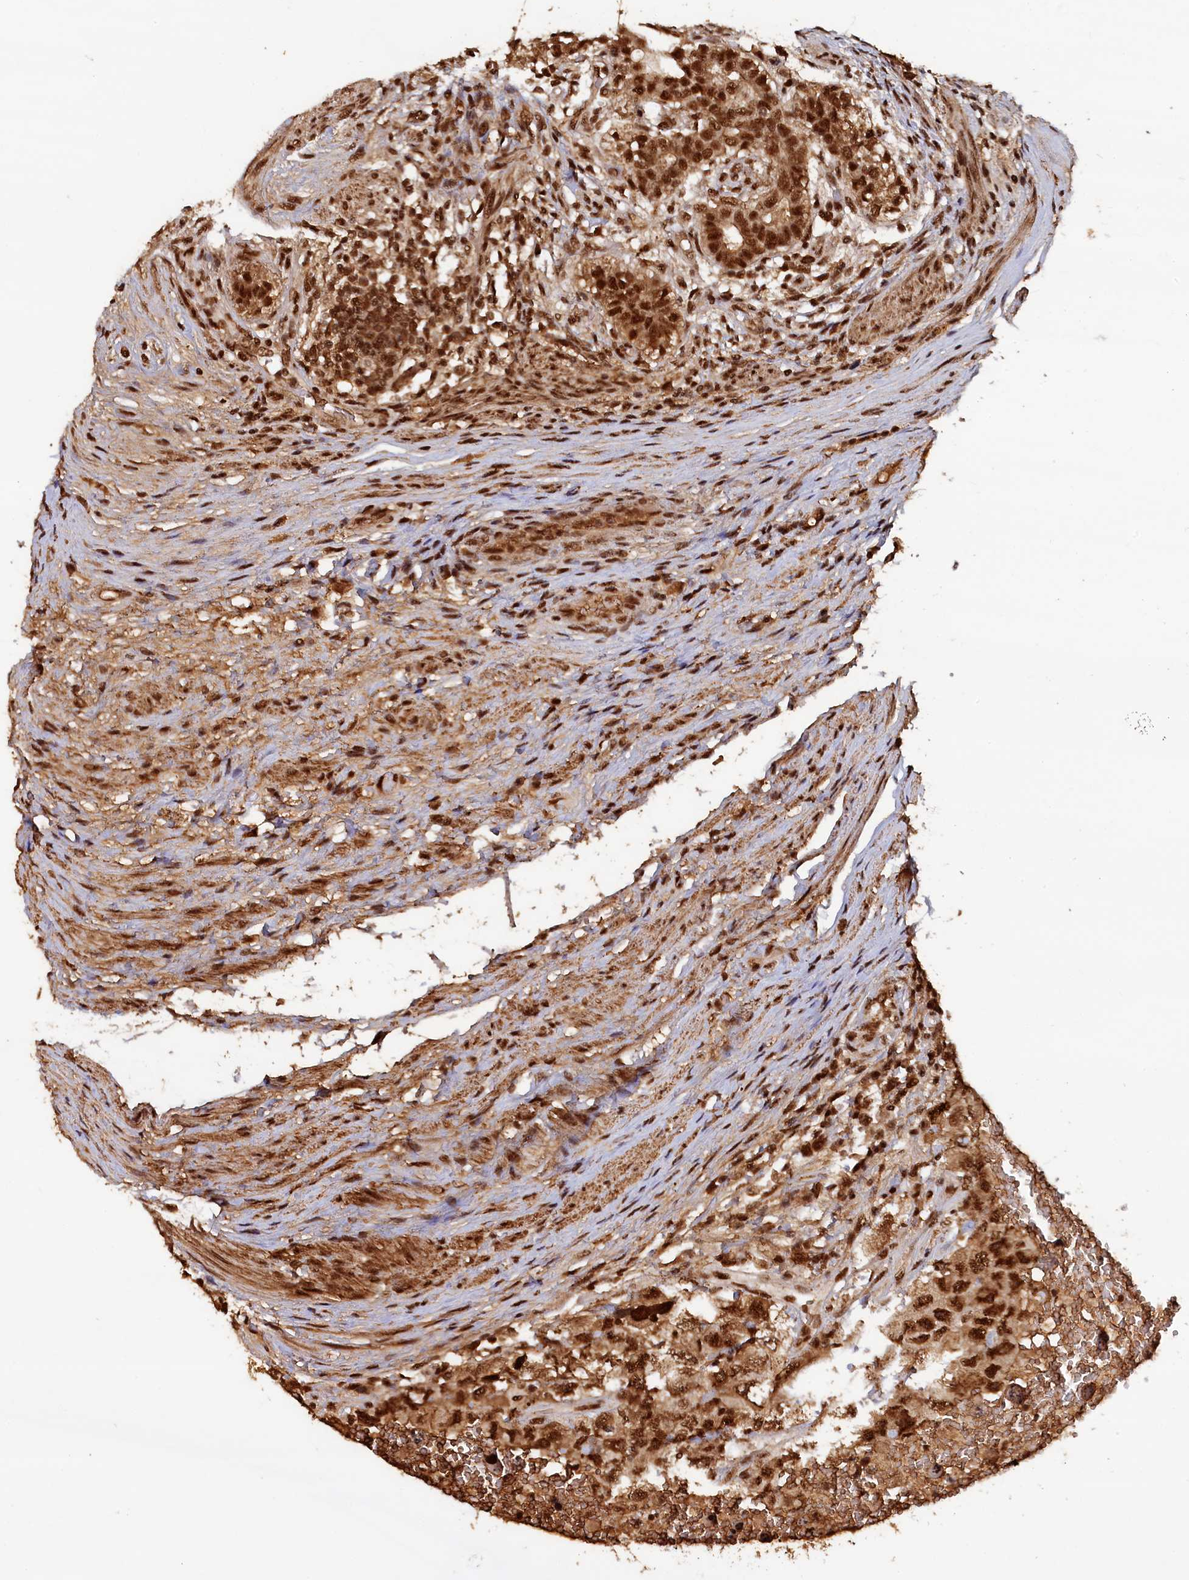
{"staining": {"intensity": "strong", "quantity": ">75%", "location": "cytoplasmic/membranous,nuclear"}, "tissue": "testis cancer", "cell_type": "Tumor cells", "image_type": "cancer", "snomed": [{"axis": "morphology", "description": "Carcinoma, Embryonal, NOS"}, {"axis": "topography", "description": "Testis"}], "caption": "Immunohistochemistry (IHC) photomicrograph of neoplastic tissue: testis cancer stained using immunohistochemistry shows high levels of strong protein expression localized specifically in the cytoplasmic/membranous and nuclear of tumor cells, appearing as a cytoplasmic/membranous and nuclear brown color.", "gene": "ZC3H18", "patient": {"sex": "male", "age": 26}}